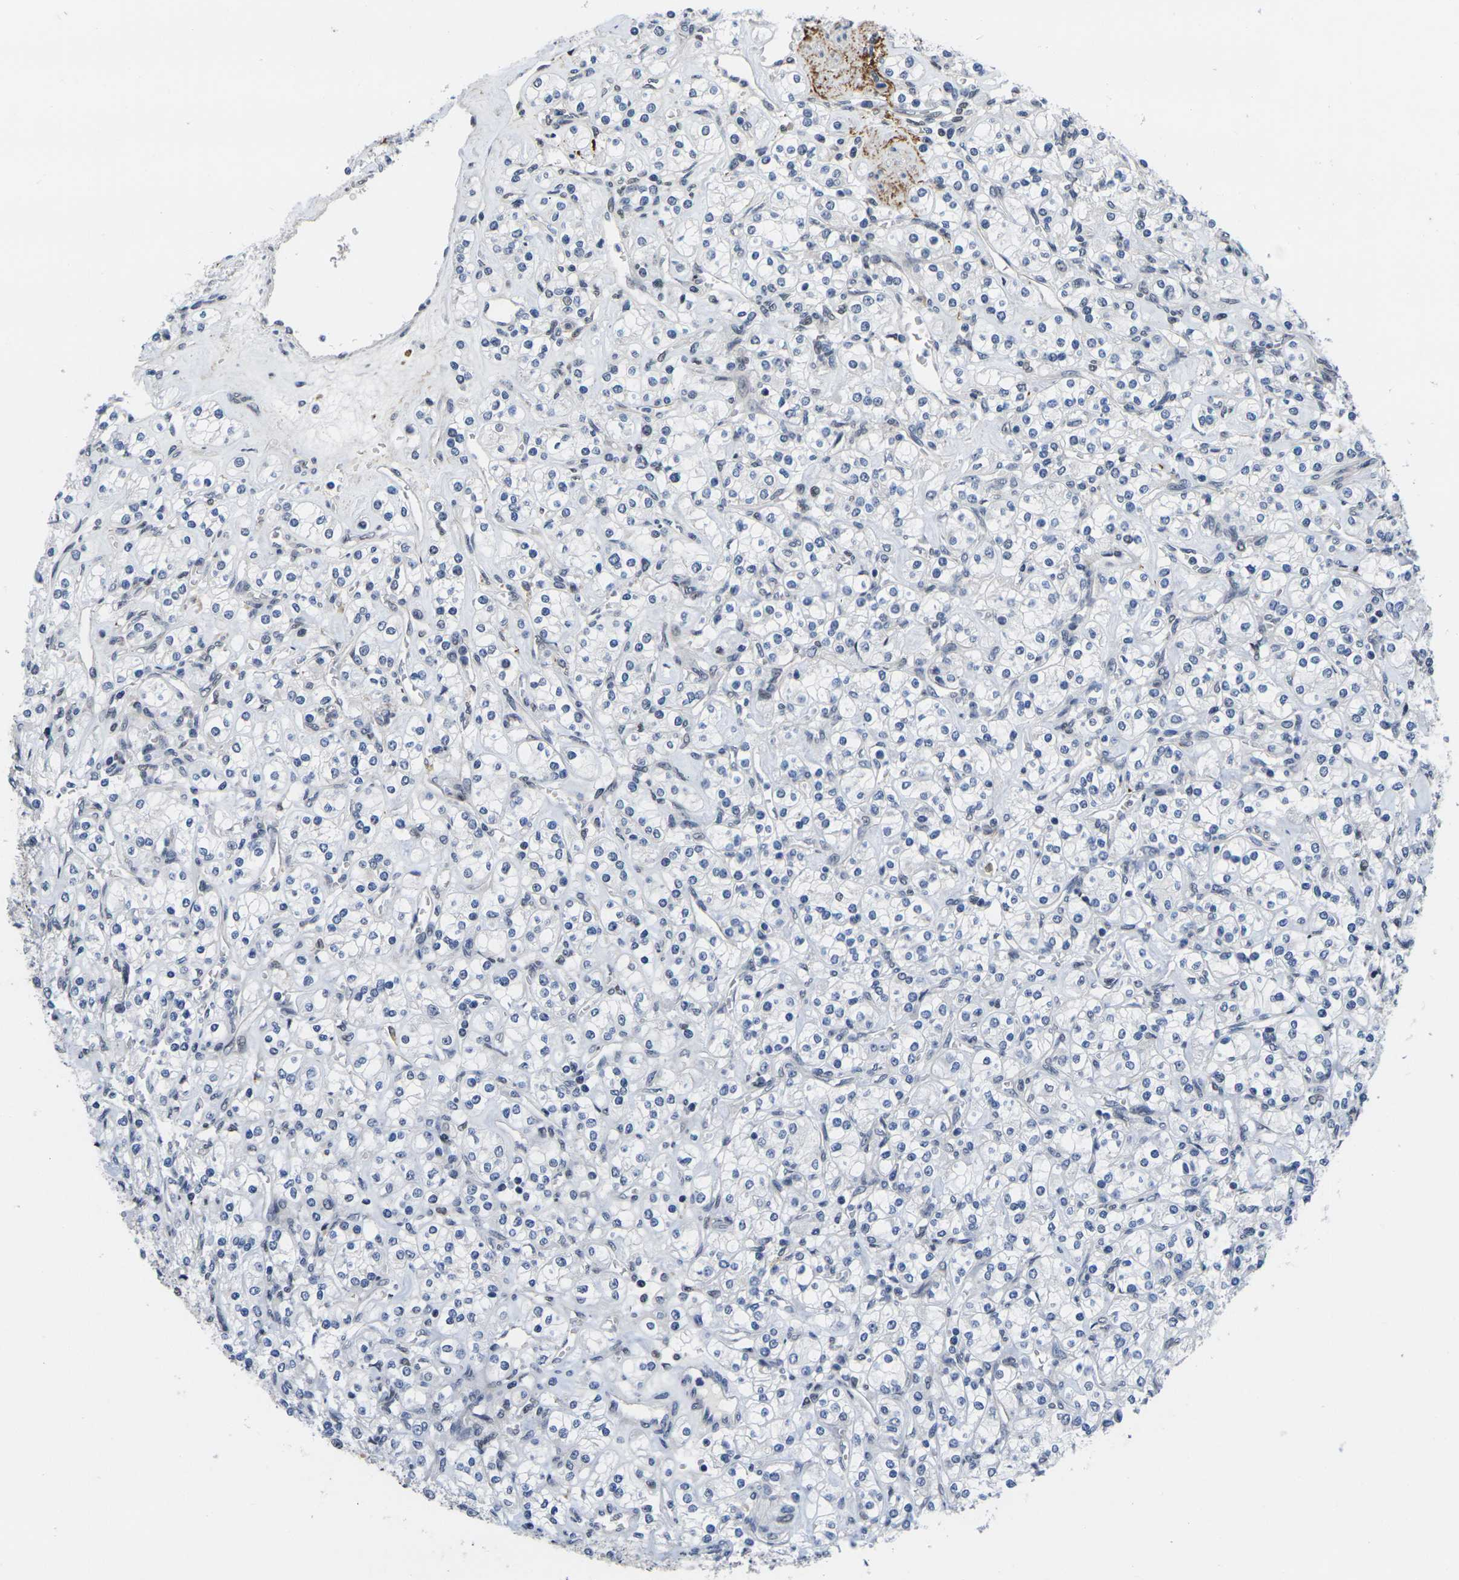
{"staining": {"intensity": "negative", "quantity": "none", "location": "none"}, "tissue": "renal cancer", "cell_type": "Tumor cells", "image_type": "cancer", "snomed": [{"axis": "morphology", "description": "Adenocarcinoma, NOS"}, {"axis": "topography", "description": "Kidney"}], "caption": "Protein analysis of renal cancer demonstrates no significant expression in tumor cells.", "gene": "RBM7", "patient": {"sex": "male", "age": 77}}